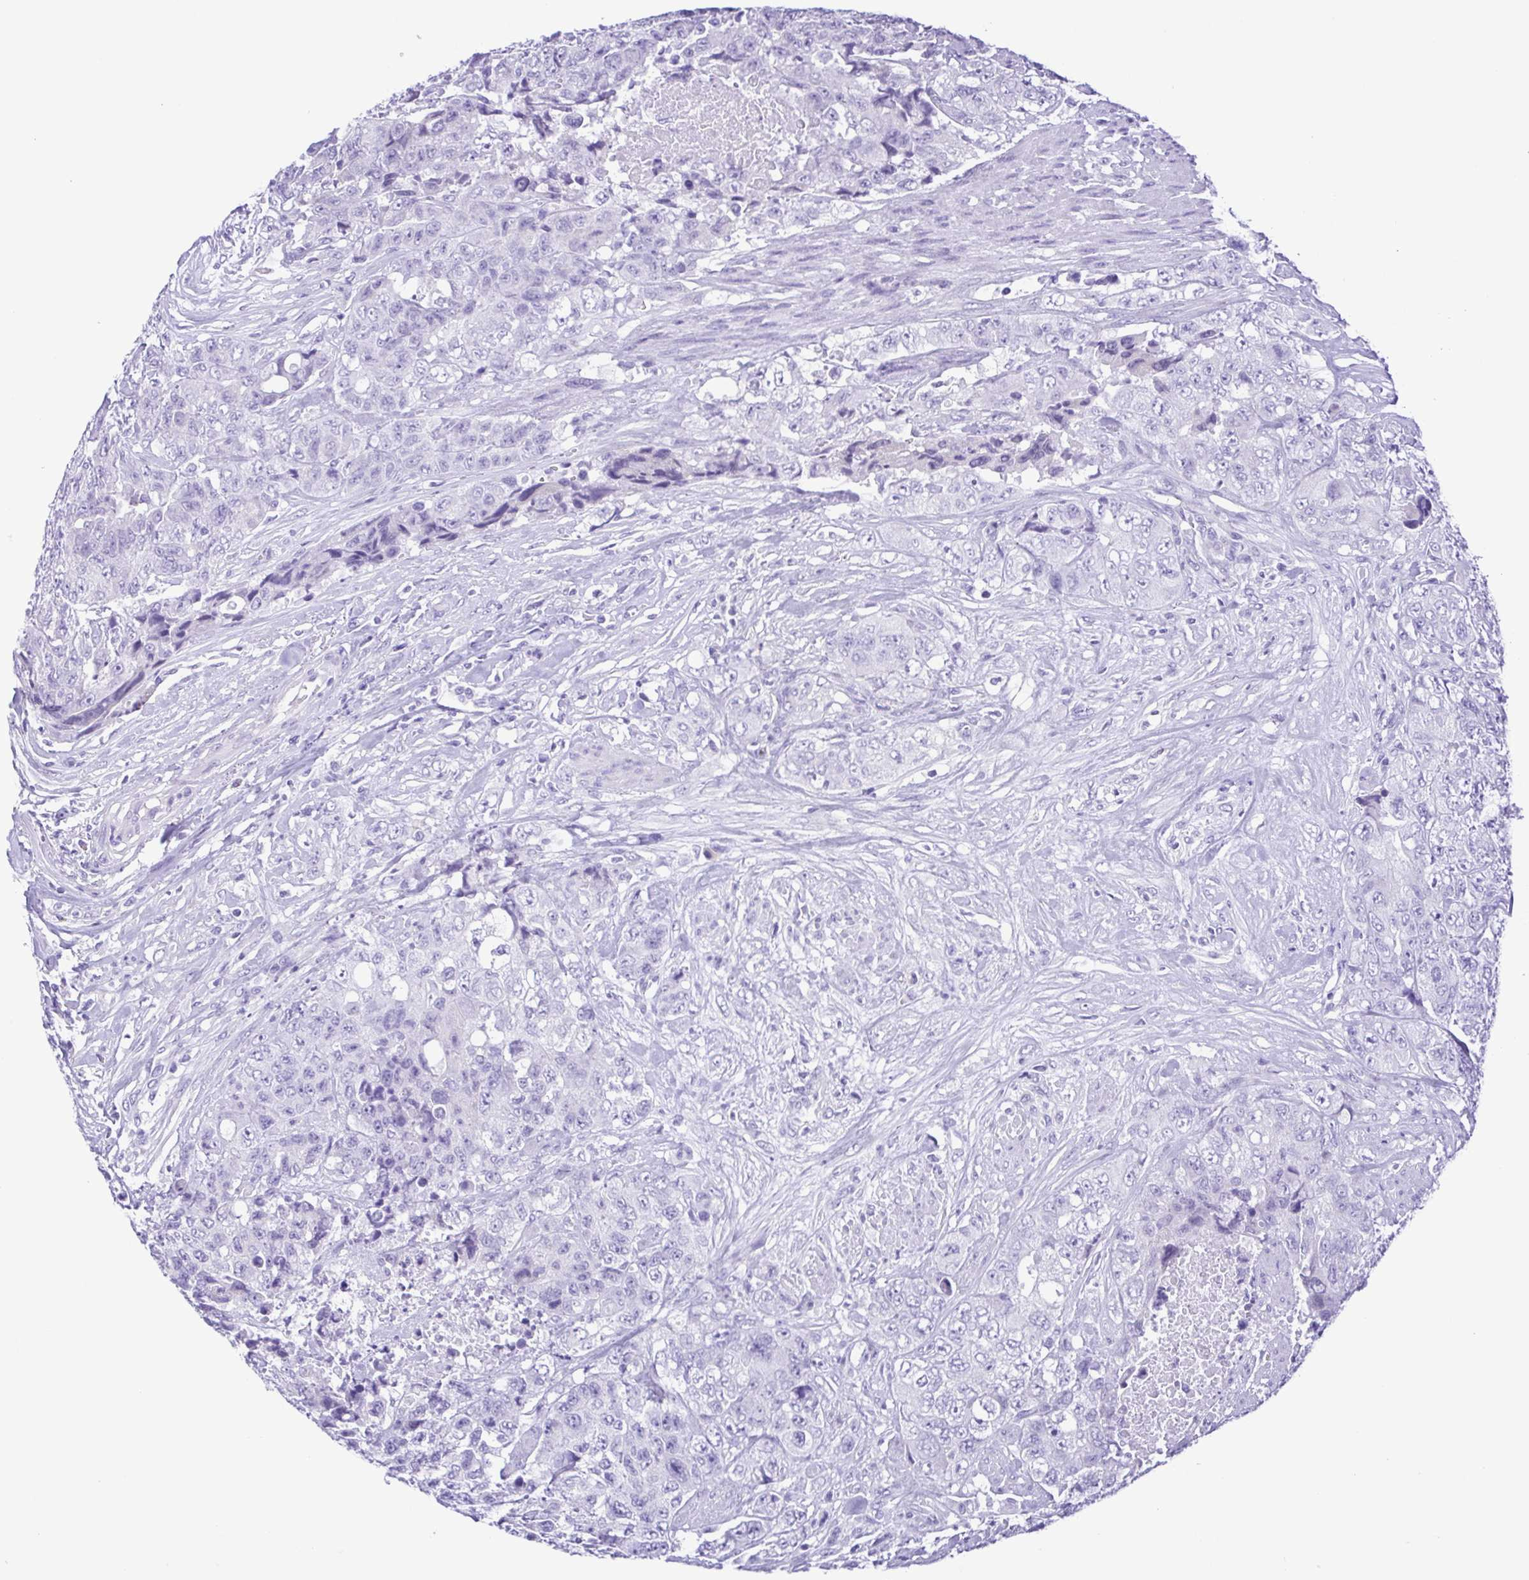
{"staining": {"intensity": "negative", "quantity": "none", "location": "none"}, "tissue": "urothelial cancer", "cell_type": "Tumor cells", "image_type": "cancer", "snomed": [{"axis": "morphology", "description": "Urothelial carcinoma, High grade"}, {"axis": "topography", "description": "Urinary bladder"}], "caption": "The immunohistochemistry histopathology image has no significant staining in tumor cells of urothelial carcinoma (high-grade) tissue.", "gene": "PAK3", "patient": {"sex": "female", "age": 78}}